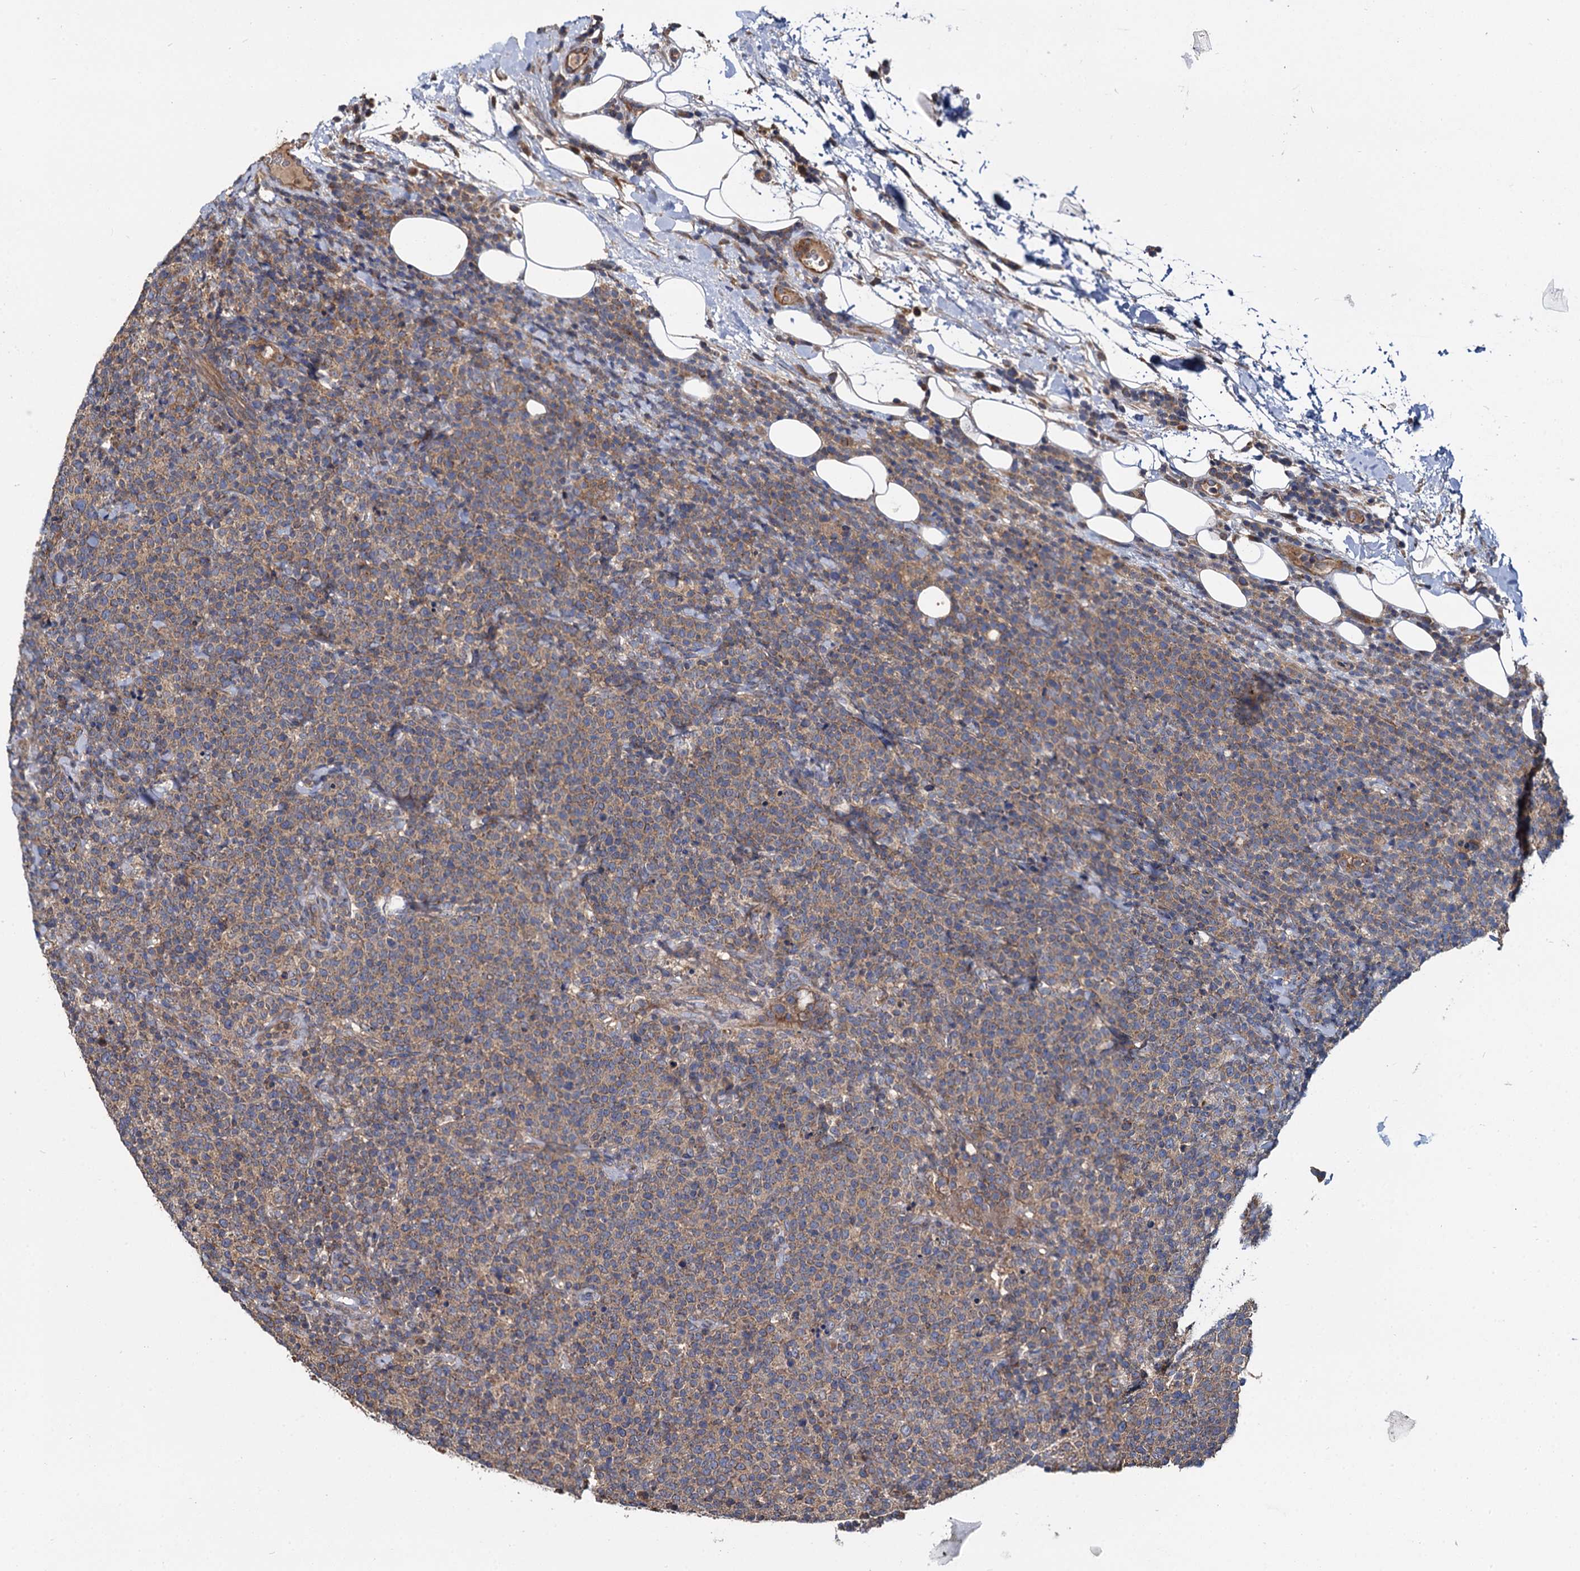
{"staining": {"intensity": "weak", "quantity": ">75%", "location": "cytoplasmic/membranous"}, "tissue": "lymphoma", "cell_type": "Tumor cells", "image_type": "cancer", "snomed": [{"axis": "morphology", "description": "Malignant lymphoma, non-Hodgkin's type, High grade"}, {"axis": "topography", "description": "Lymph node"}], "caption": "IHC histopathology image of neoplastic tissue: lymphoma stained using immunohistochemistry (IHC) exhibits low levels of weak protein expression localized specifically in the cytoplasmic/membranous of tumor cells, appearing as a cytoplasmic/membranous brown color.", "gene": "CEP192", "patient": {"sex": "male", "age": 61}}